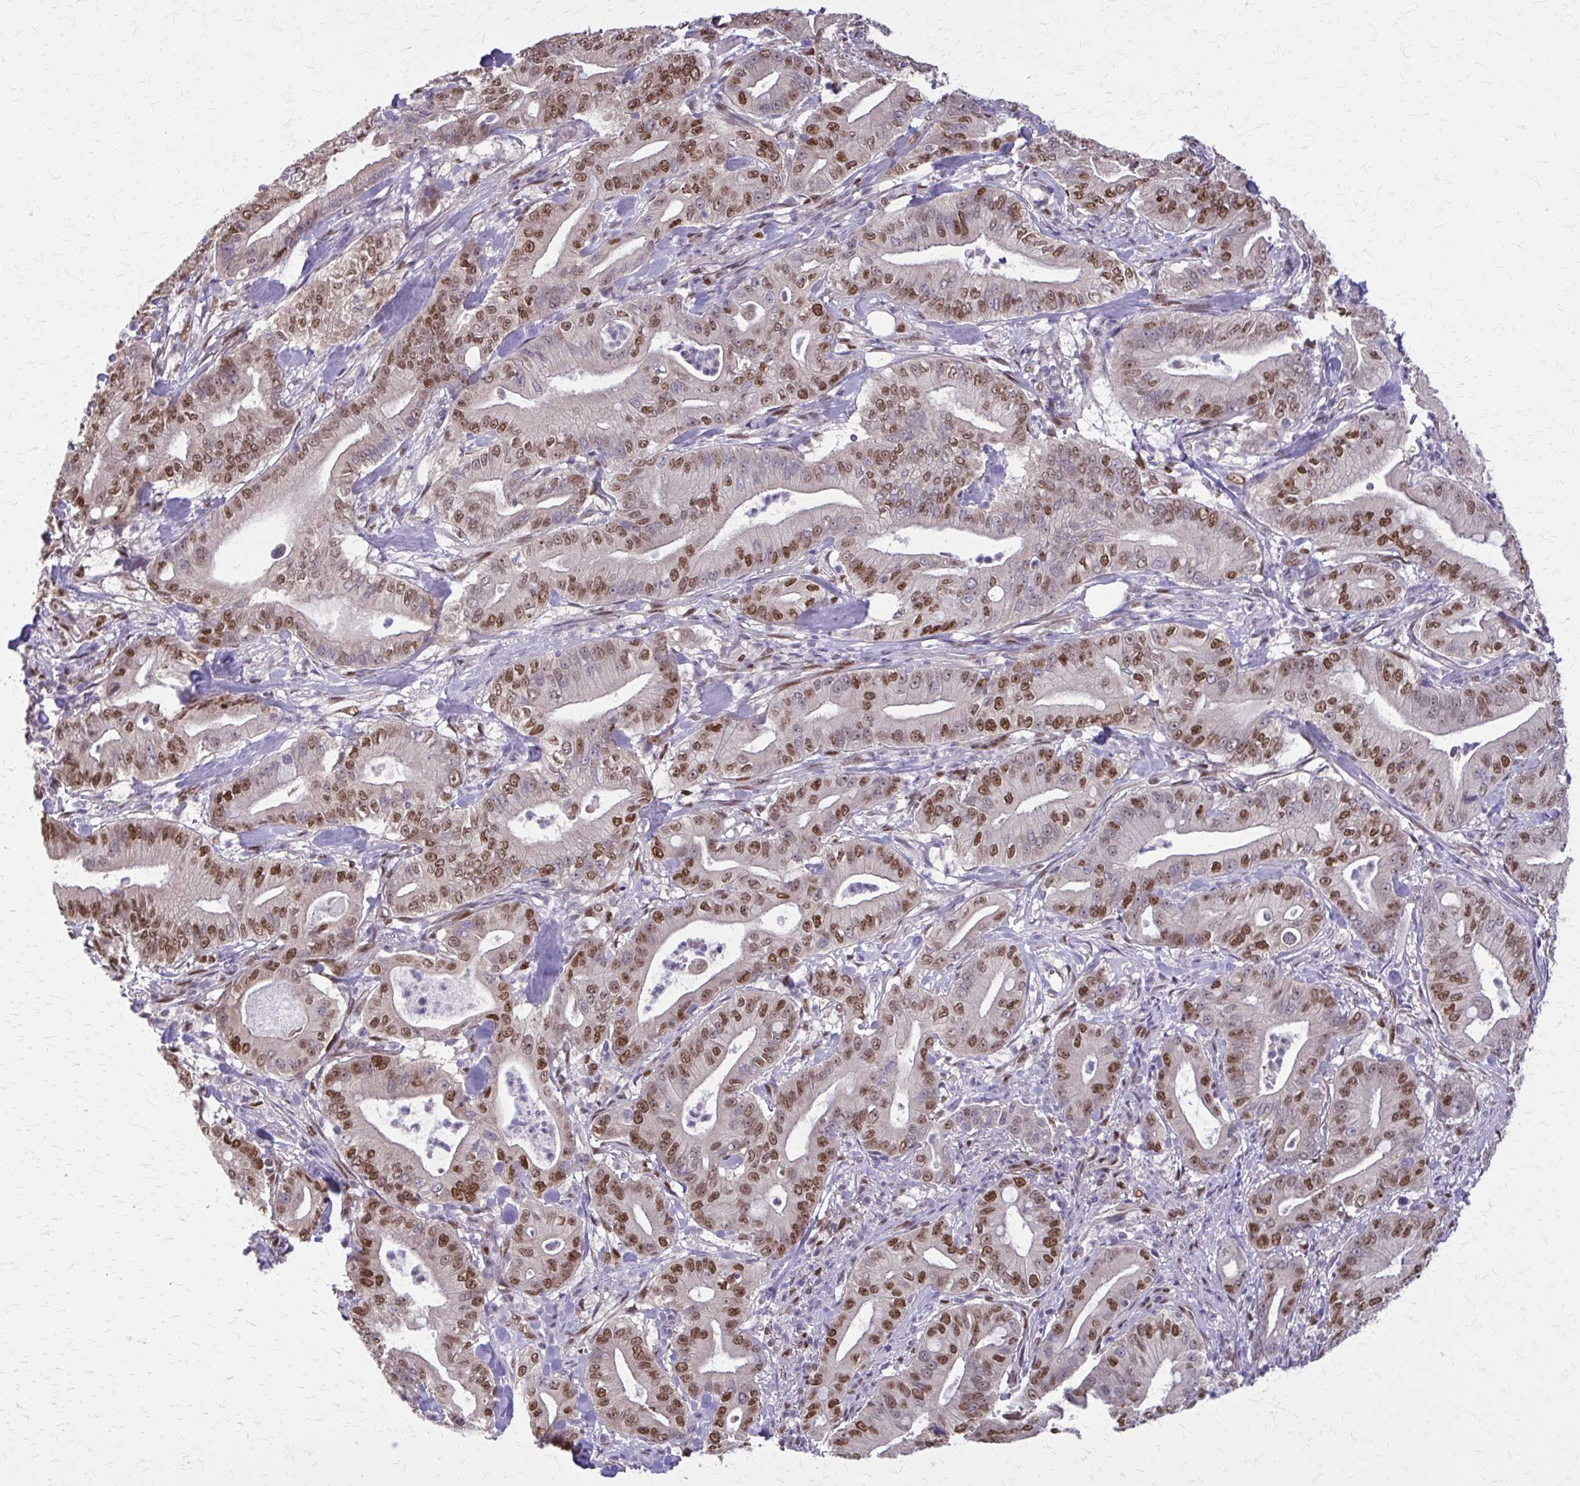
{"staining": {"intensity": "moderate", "quantity": "25%-75%", "location": "nuclear"}, "tissue": "pancreatic cancer", "cell_type": "Tumor cells", "image_type": "cancer", "snomed": [{"axis": "morphology", "description": "Adenocarcinoma, NOS"}, {"axis": "topography", "description": "Pancreas"}], "caption": "Human pancreatic cancer stained with a protein marker demonstrates moderate staining in tumor cells.", "gene": "TTF1", "patient": {"sex": "male", "age": 71}}